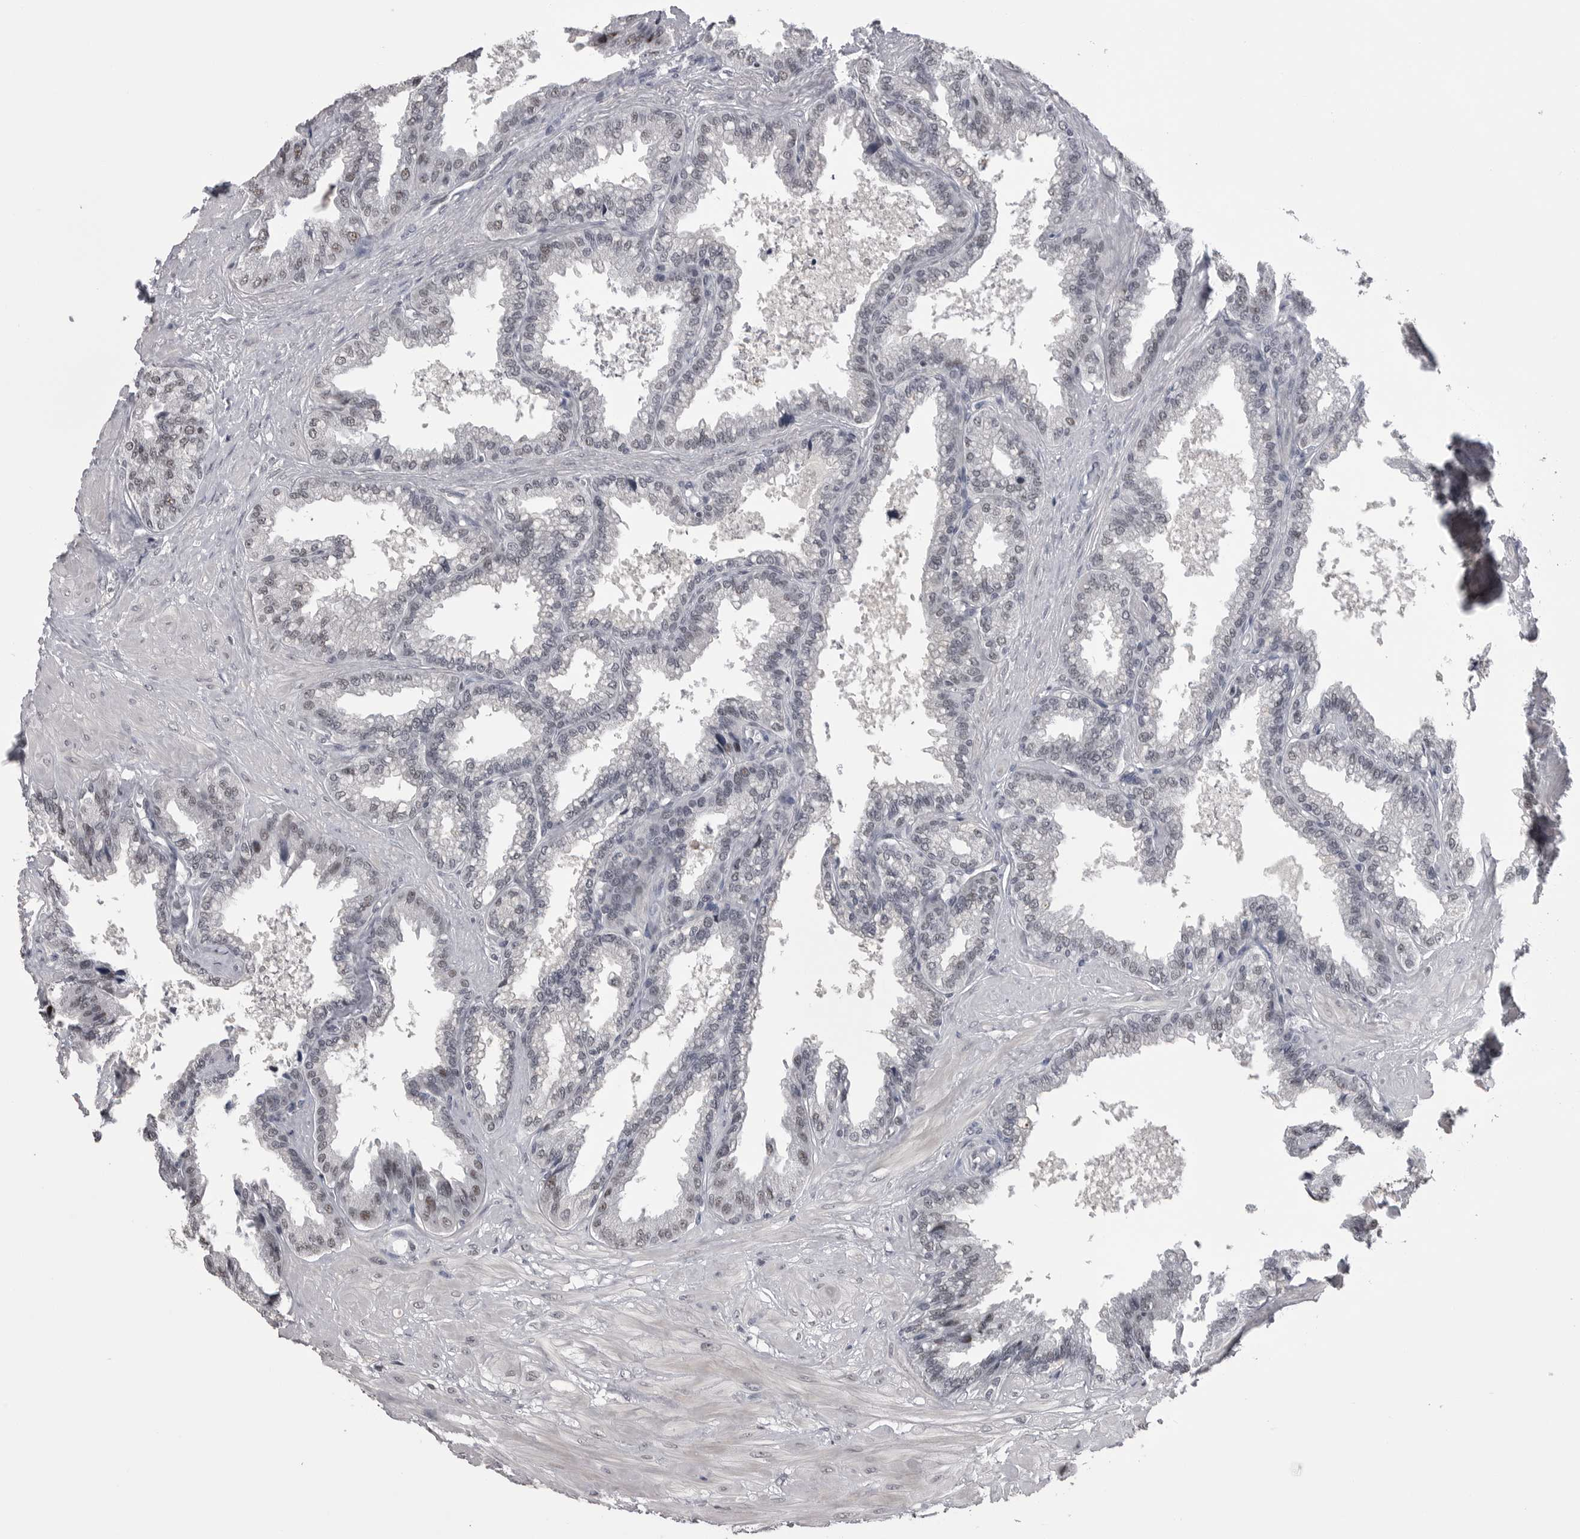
{"staining": {"intensity": "weak", "quantity": "<25%", "location": "nuclear"}, "tissue": "seminal vesicle", "cell_type": "Glandular cells", "image_type": "normal", "snomed": [{"axis": "morphology", "description": "Normal tissue, NOS"}, {"axis": "topography", "description": "Seminal veicle"}], "caption": "Unremarkable seminal vesicle was stained to show a protein in brown. There is no significant staining in glandular cells. Brightfield microscopy of IHC stained with DAB (brown) and hematoxylin (blue), captured at high magnification.", "gene": "DLG2", "patient": {"sex": "male", "age": 46}}